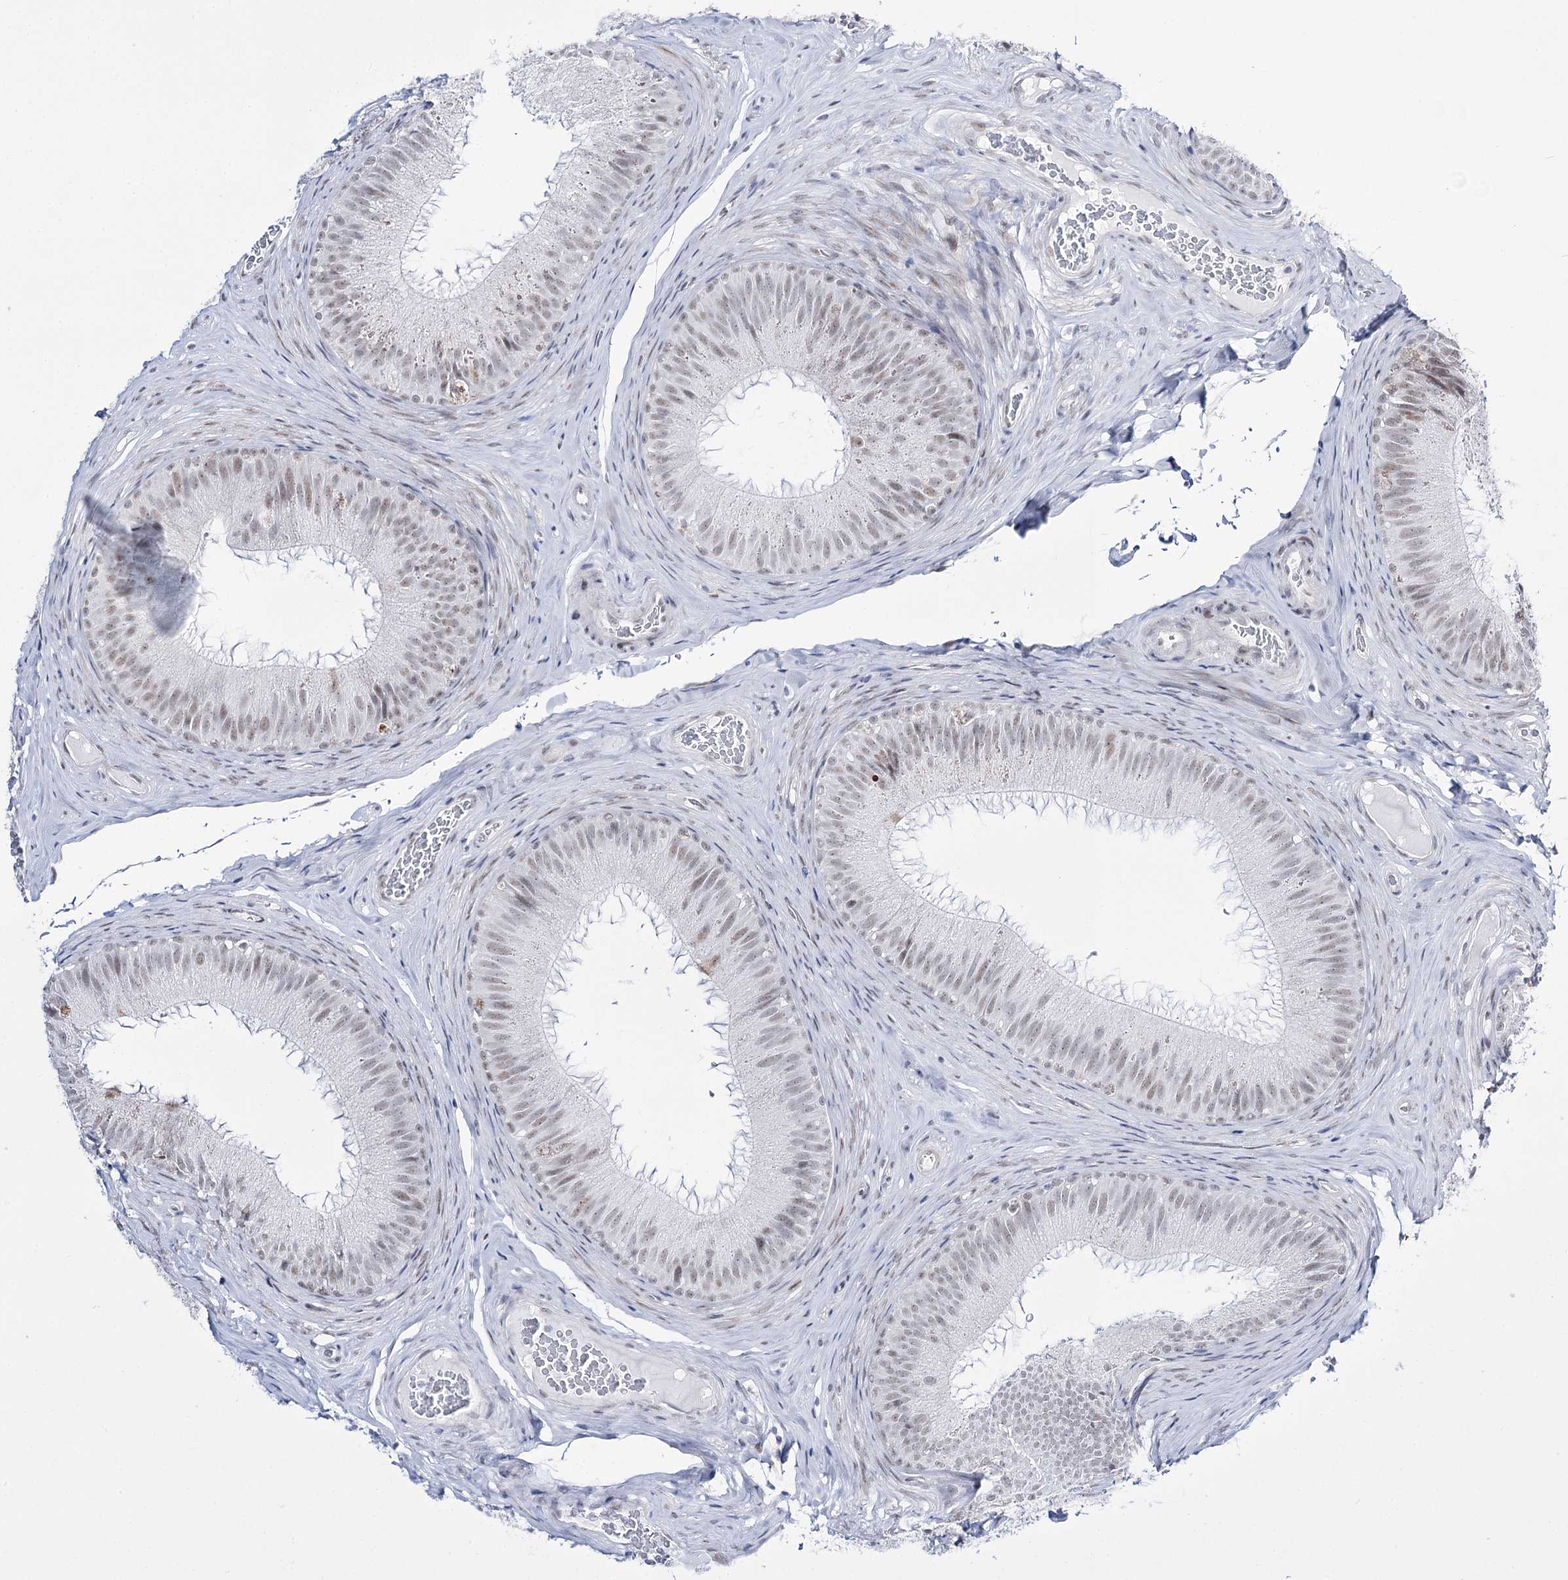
{"staining": {"intensity": "weak", "quantity": "25%-75%", "location": "nuclear"}, "tissue": "epididymis", "cell_type": "Glandular cells", "image_type": "normal", "snomed": [{"axis": "morphology", "description": "Normal tissue, NOS"}, {"axis": "topography", "description": "Epididymis"}], "caption": "Immunohistochemical staining of benign epididymis exhibits weak nuclear protein staining in approximately 25%-75% of glandular cells.", "gene": "RBM15B", "patient": {"sex": "male", "age": 34}}